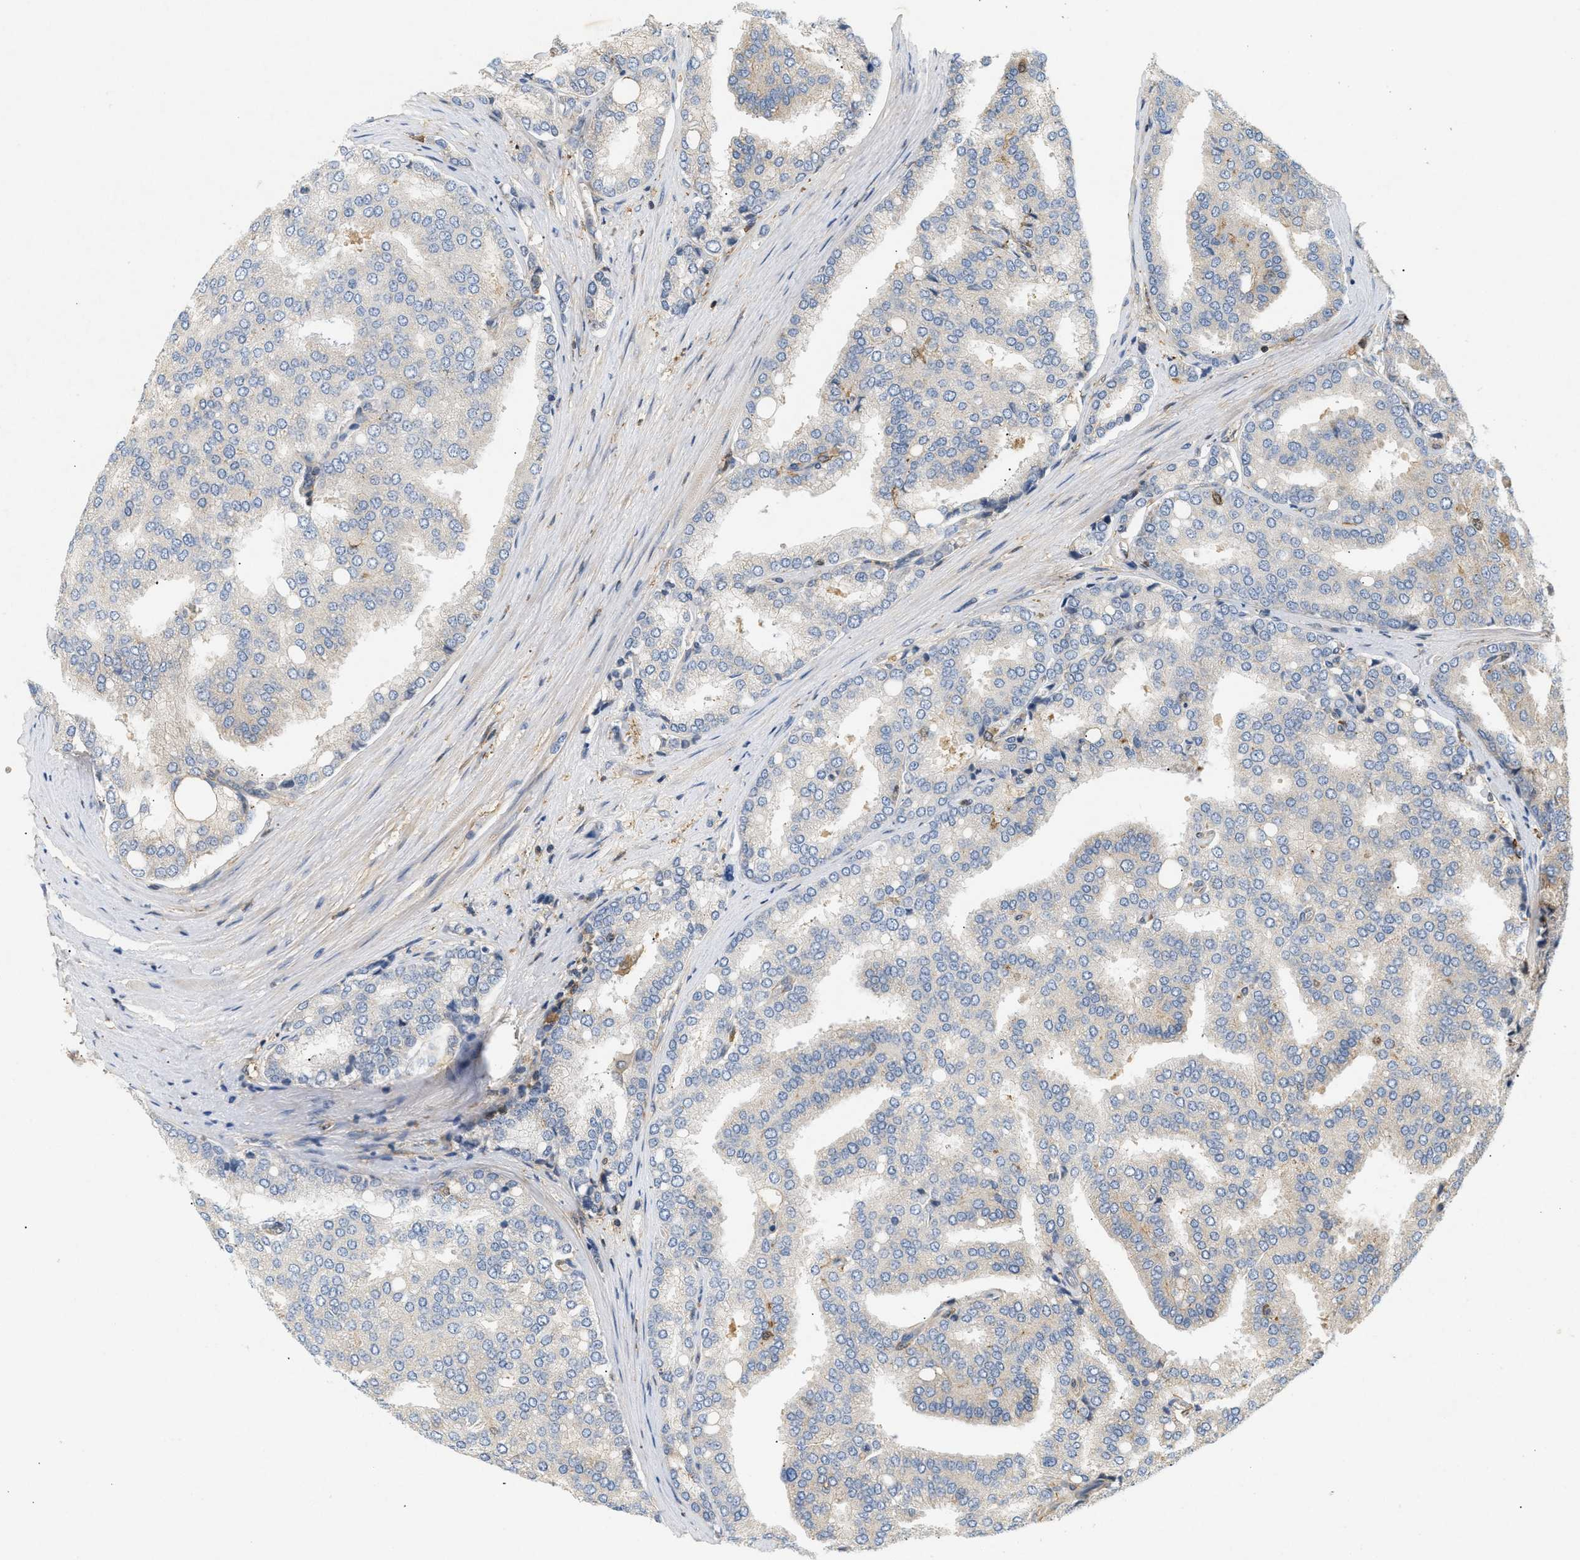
{"staining": {"intensity": "negative", "quantity": "none", "location": "none"}, "tissue": "prostate cancer", "cell_type": "Tumor cells", "image_type": "cancer", "snomed": [{"axis": "morphology", "description": "Adenocarcinoma, High grade"}, {"axis": "topography", "description": "Prostate"}], "caption": "DAB immunohistochemical staining of prostate cancer reveals no significant staining in tumor cells. The staining is performed using DAB (3,3'-diaminobenzidine) brown chromogen with nuclei counter-stained in using hematoxylin.", "gene": "FARS2", "patient": {"sex": "male", "age": 50}}